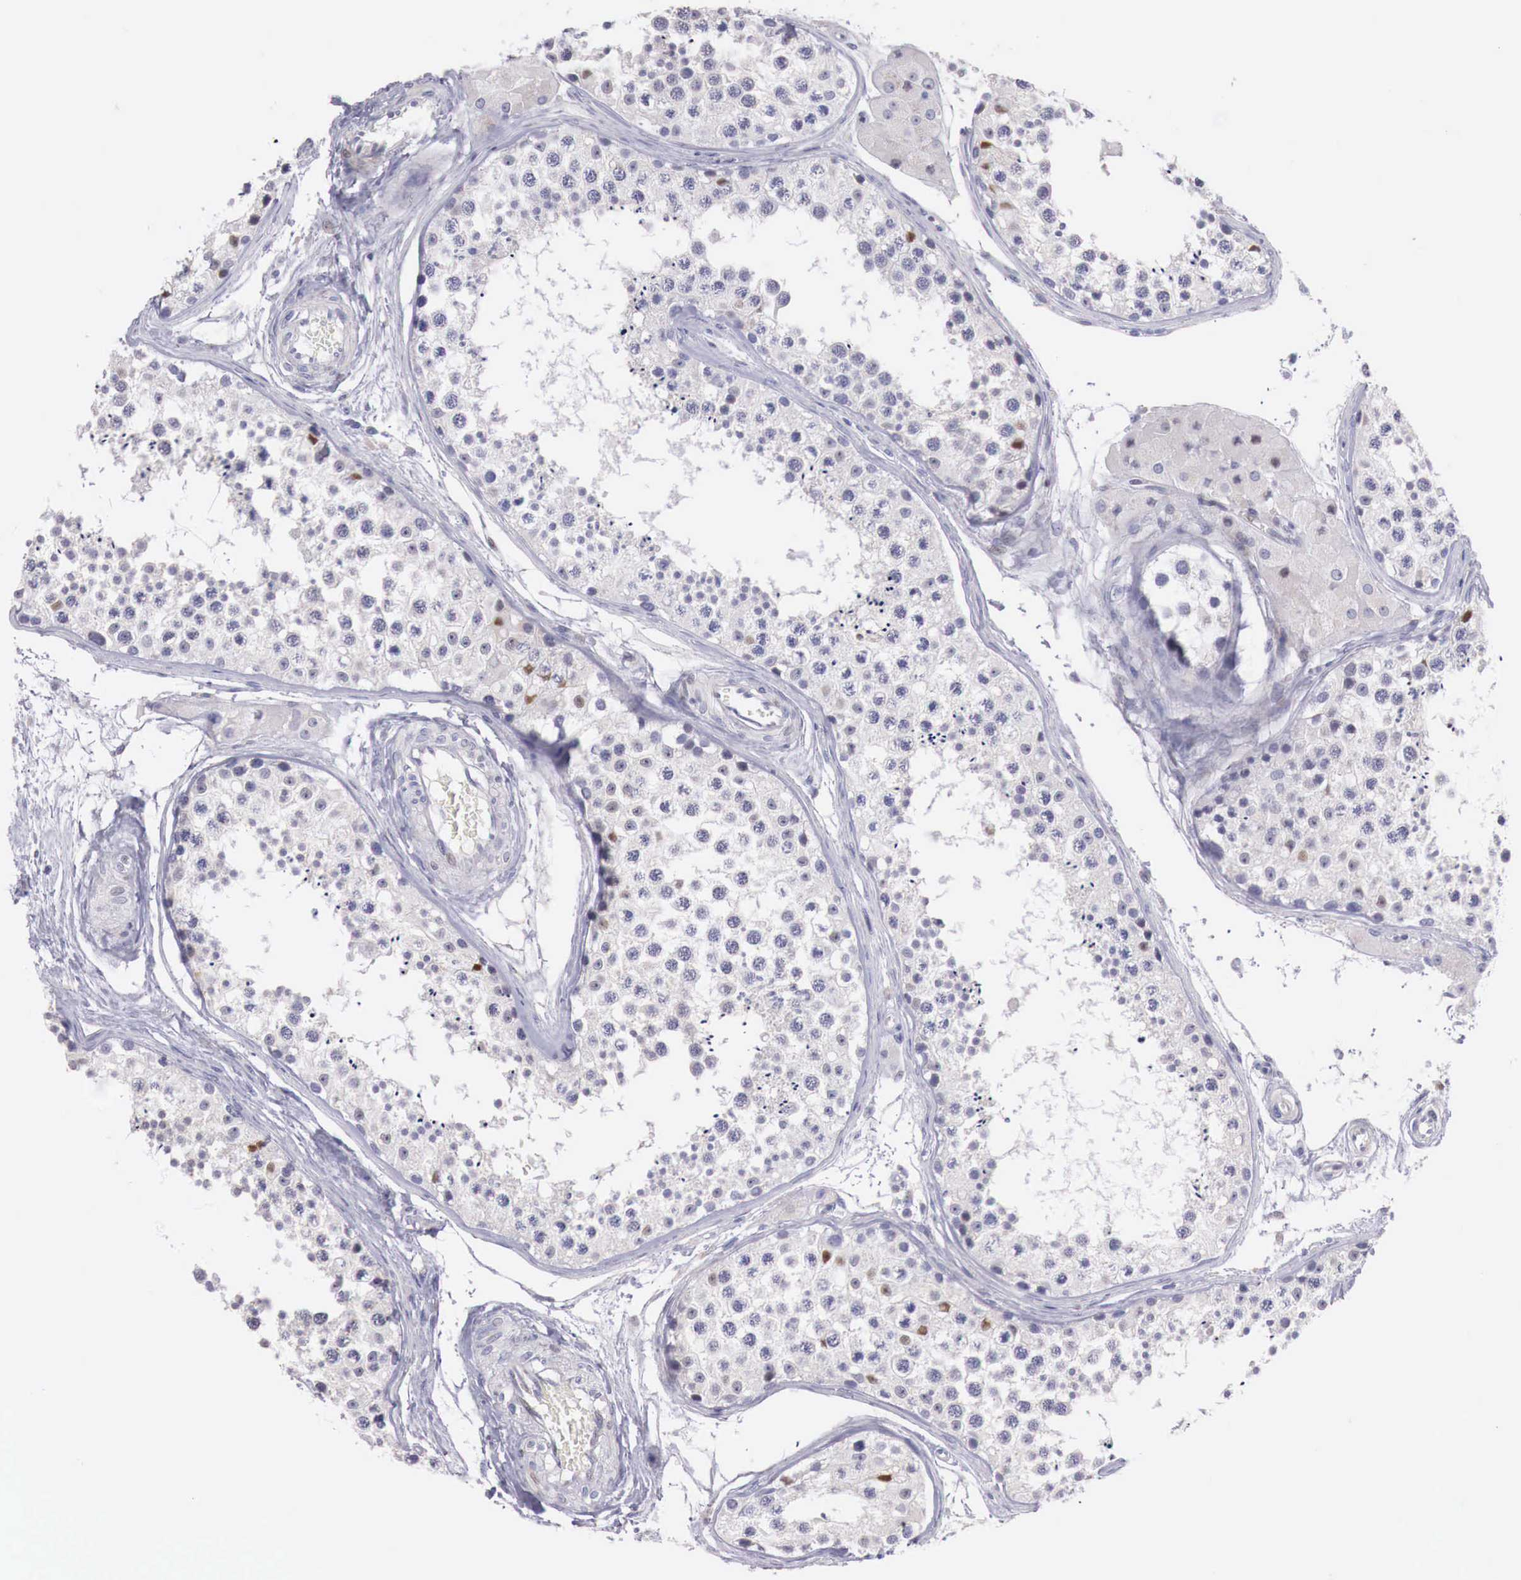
{"staining": {"intensity": "moderate", "quantity": "<25%", "location": "nuclear"}, "tissue": "testis", "cell_type": "Cells in seminiferous ducts", "image_type": "normal", "snomed": [{"axis": "morphology", "description": "Normal tissue, NOS"}, {"axis": "topography", "description": "Testis"}], "caption": "Moderate nuclear staining for a protein is seen in about <25% of cells in seminiferous ducts of normal testis using immunohistochemistry.", "gene": "CLCN5", "patient": {"sex": "male", "age": 57}}